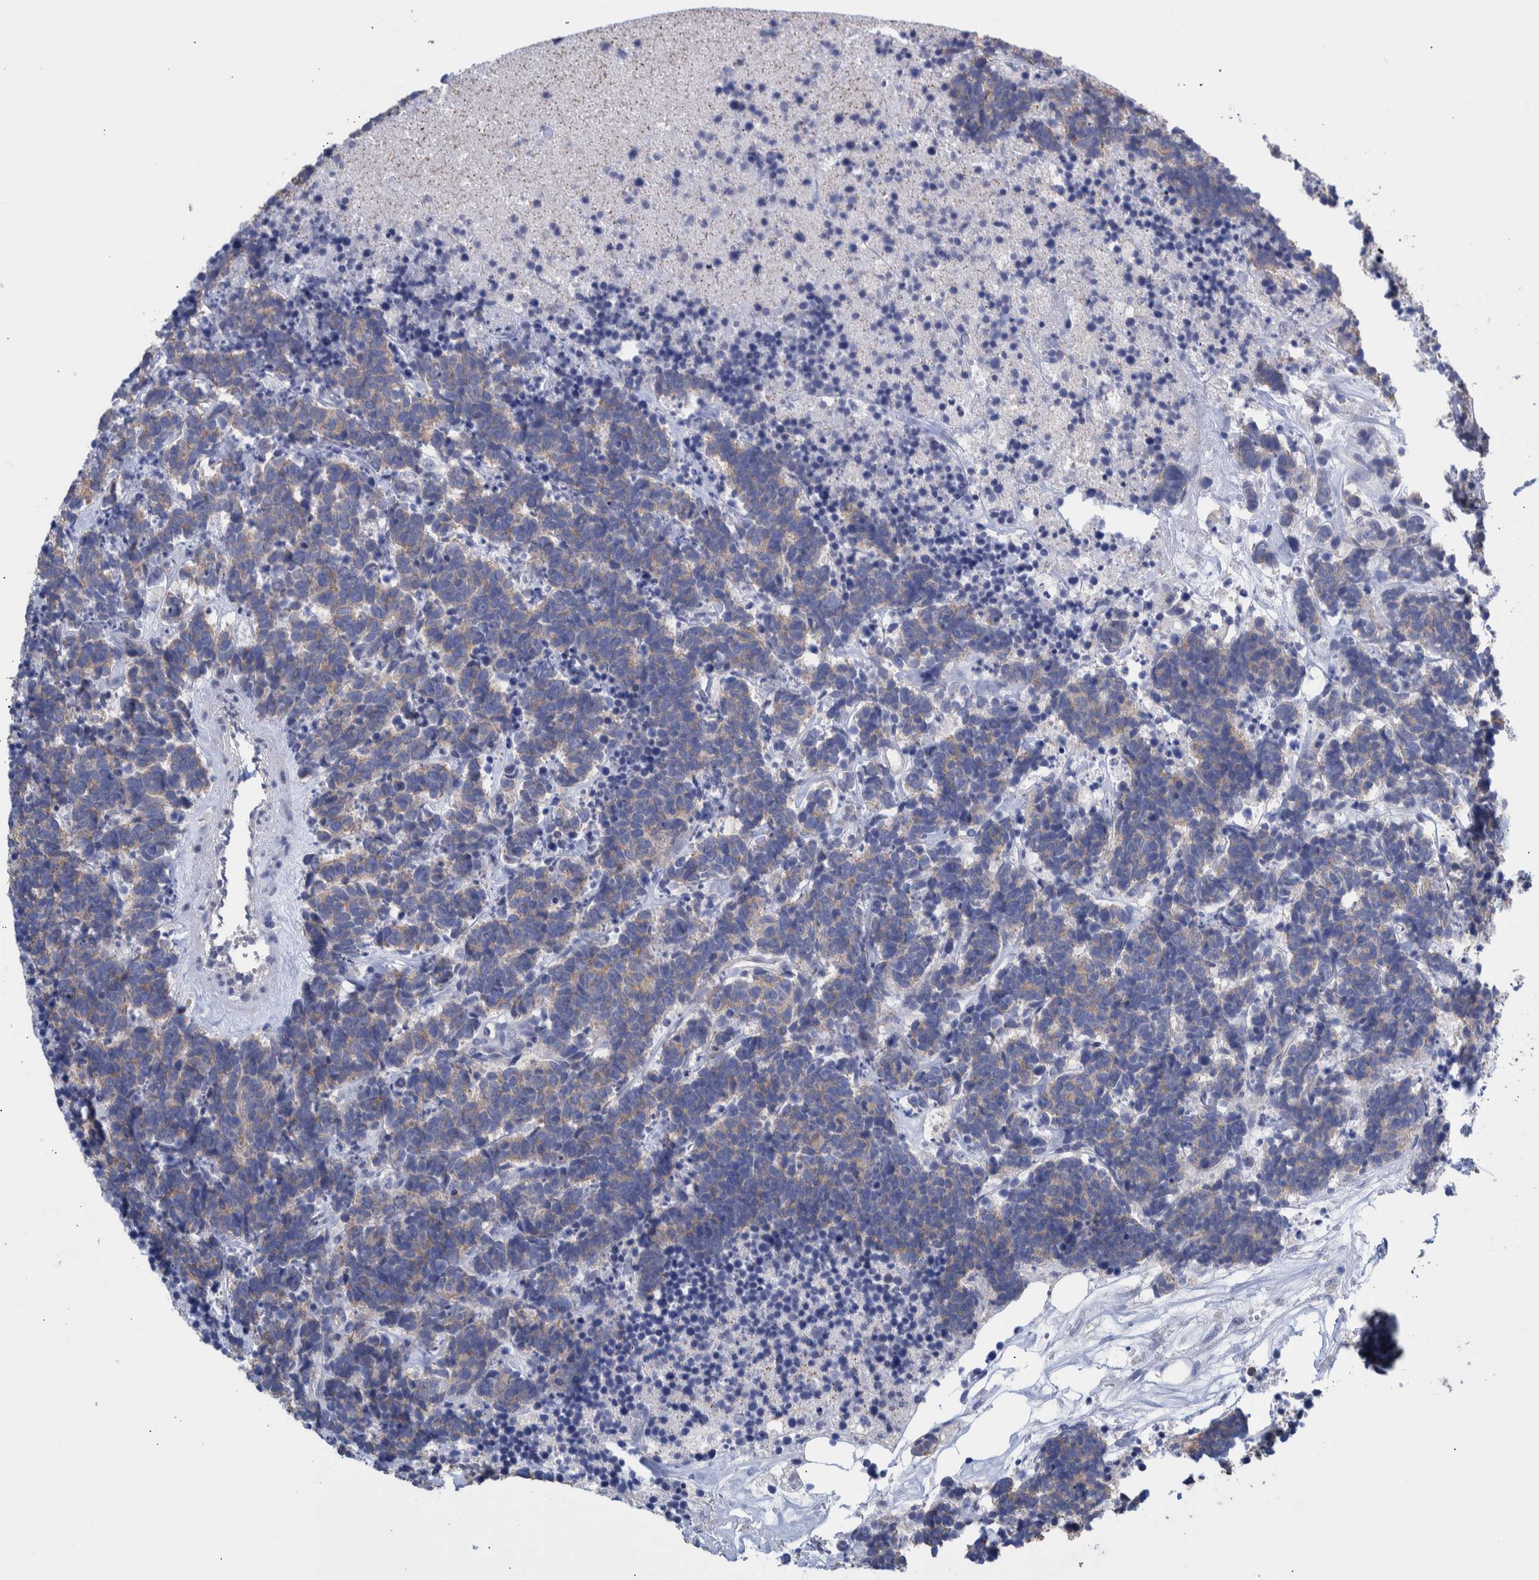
{"staining": {"intensity": "weak", "quantity": ">75%", "location": "cytoplasmic/membranous"}, "tissue": "carcinoid", "cell_type": "Tumor cells", "image_type": "cancer", "snomed": [{"axis": "morphology", "description": "Carcinoma, NOS"}, {"axis": "morphology", "description": "Carcinoid, malignant, NOS"}, {"axis": "topography", "description": "Urinary bladder"}], "caption": "Protein expression analysis of carcinoid reveals weak cytoplasmic/membranous expression in approximately >75% of tumor cells.", "gene": "PPP3CC", "patient": {"sex": "male", "age": 57}}